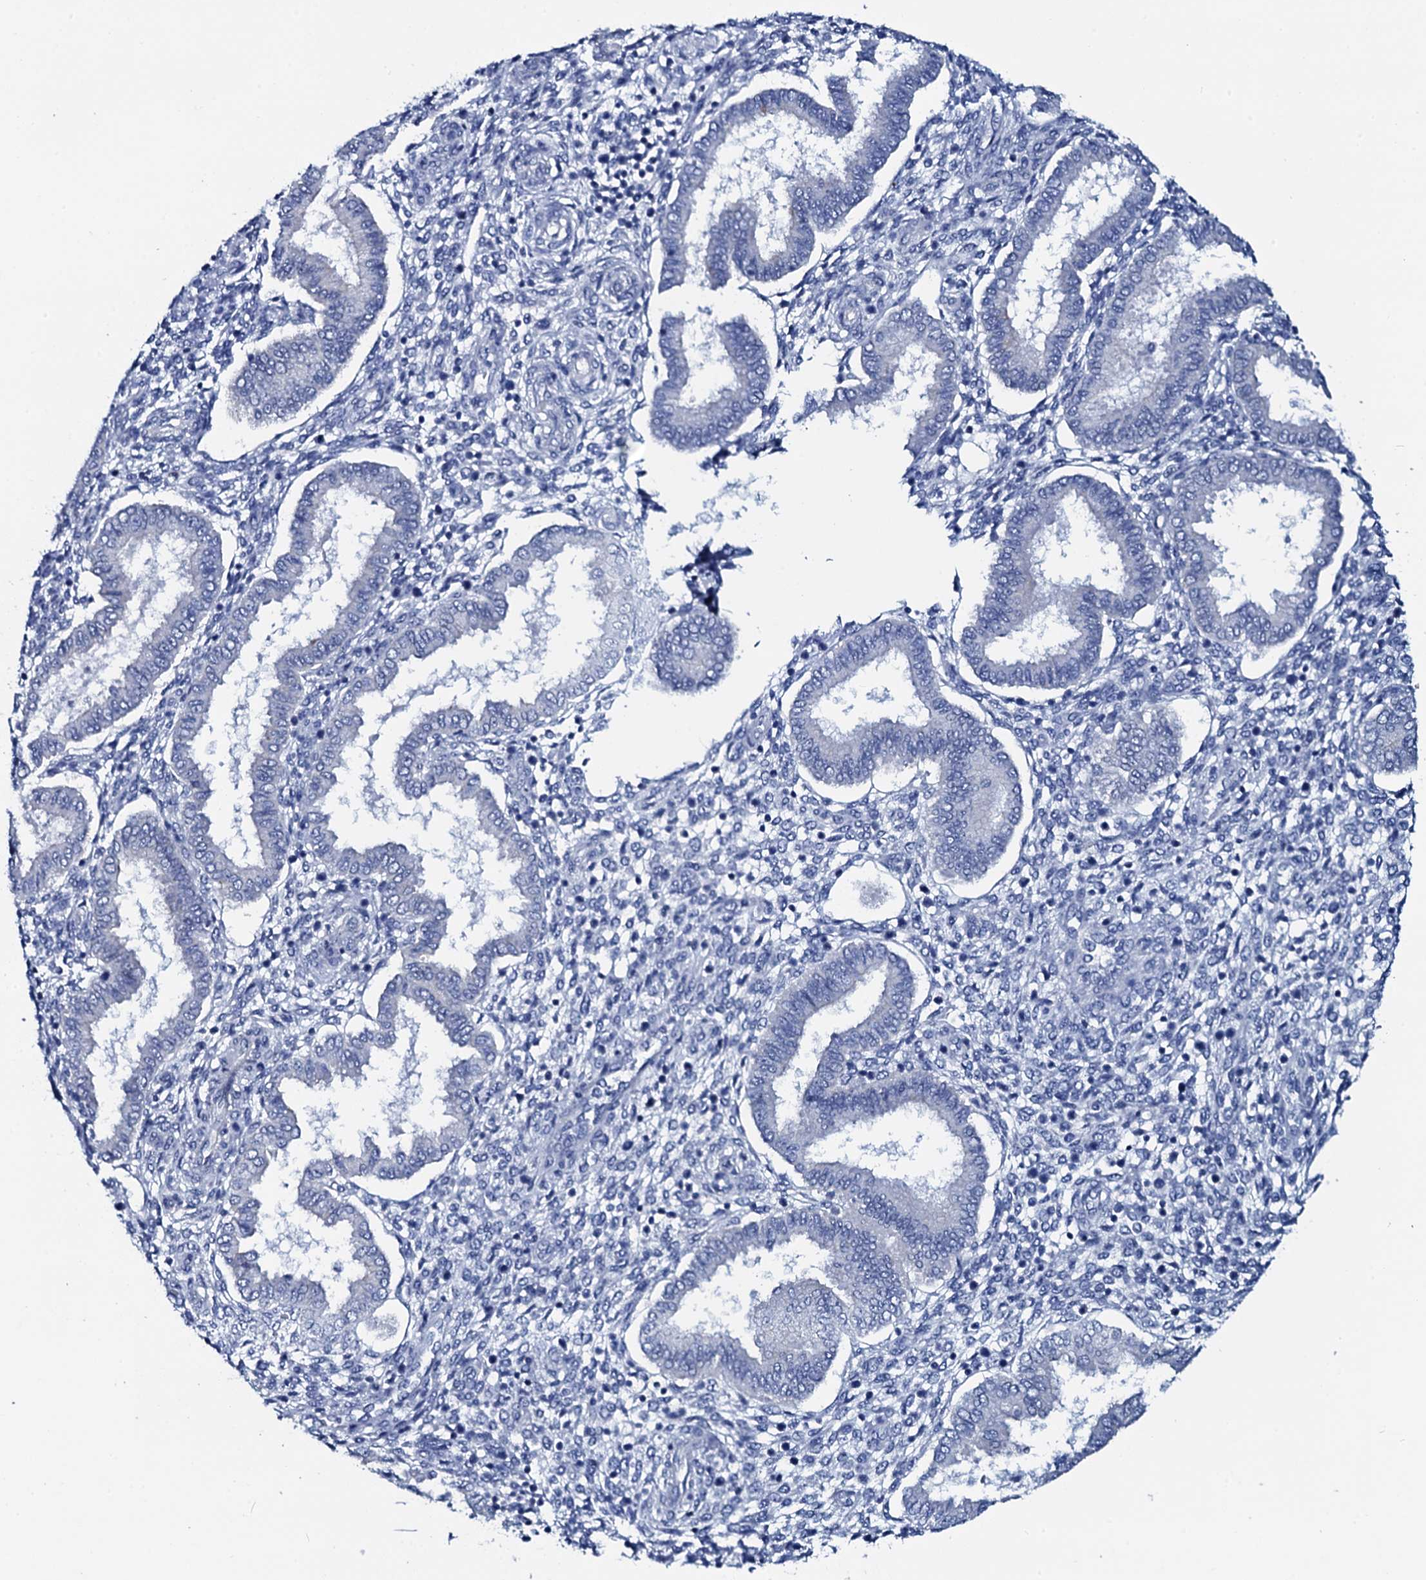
{"staining": {"intensity": "negative", "quantity": "none", "location": "none"}, "tissue": "endometrium", "cell_type": "Cells in endometrial stroma", "image_type": "normal", "snomed": [{"axis": "morphology", "description": "Normal tissue, NOS"}, {"axis": "topography", "description": "Endometrium"}], "caption": "Photomicrograph shows no significant protein positivity in cells in endometrial stroma of normal endometrium. The staining was performed using DAB (3,3'-diaminobenzidine) to visualize the protein expression in brown, while the nuclei were stained in blue with hematoxylin (Magnification: 20x).", "gene": "GYS2", "patient": {"sex": "female", "age": 24}}